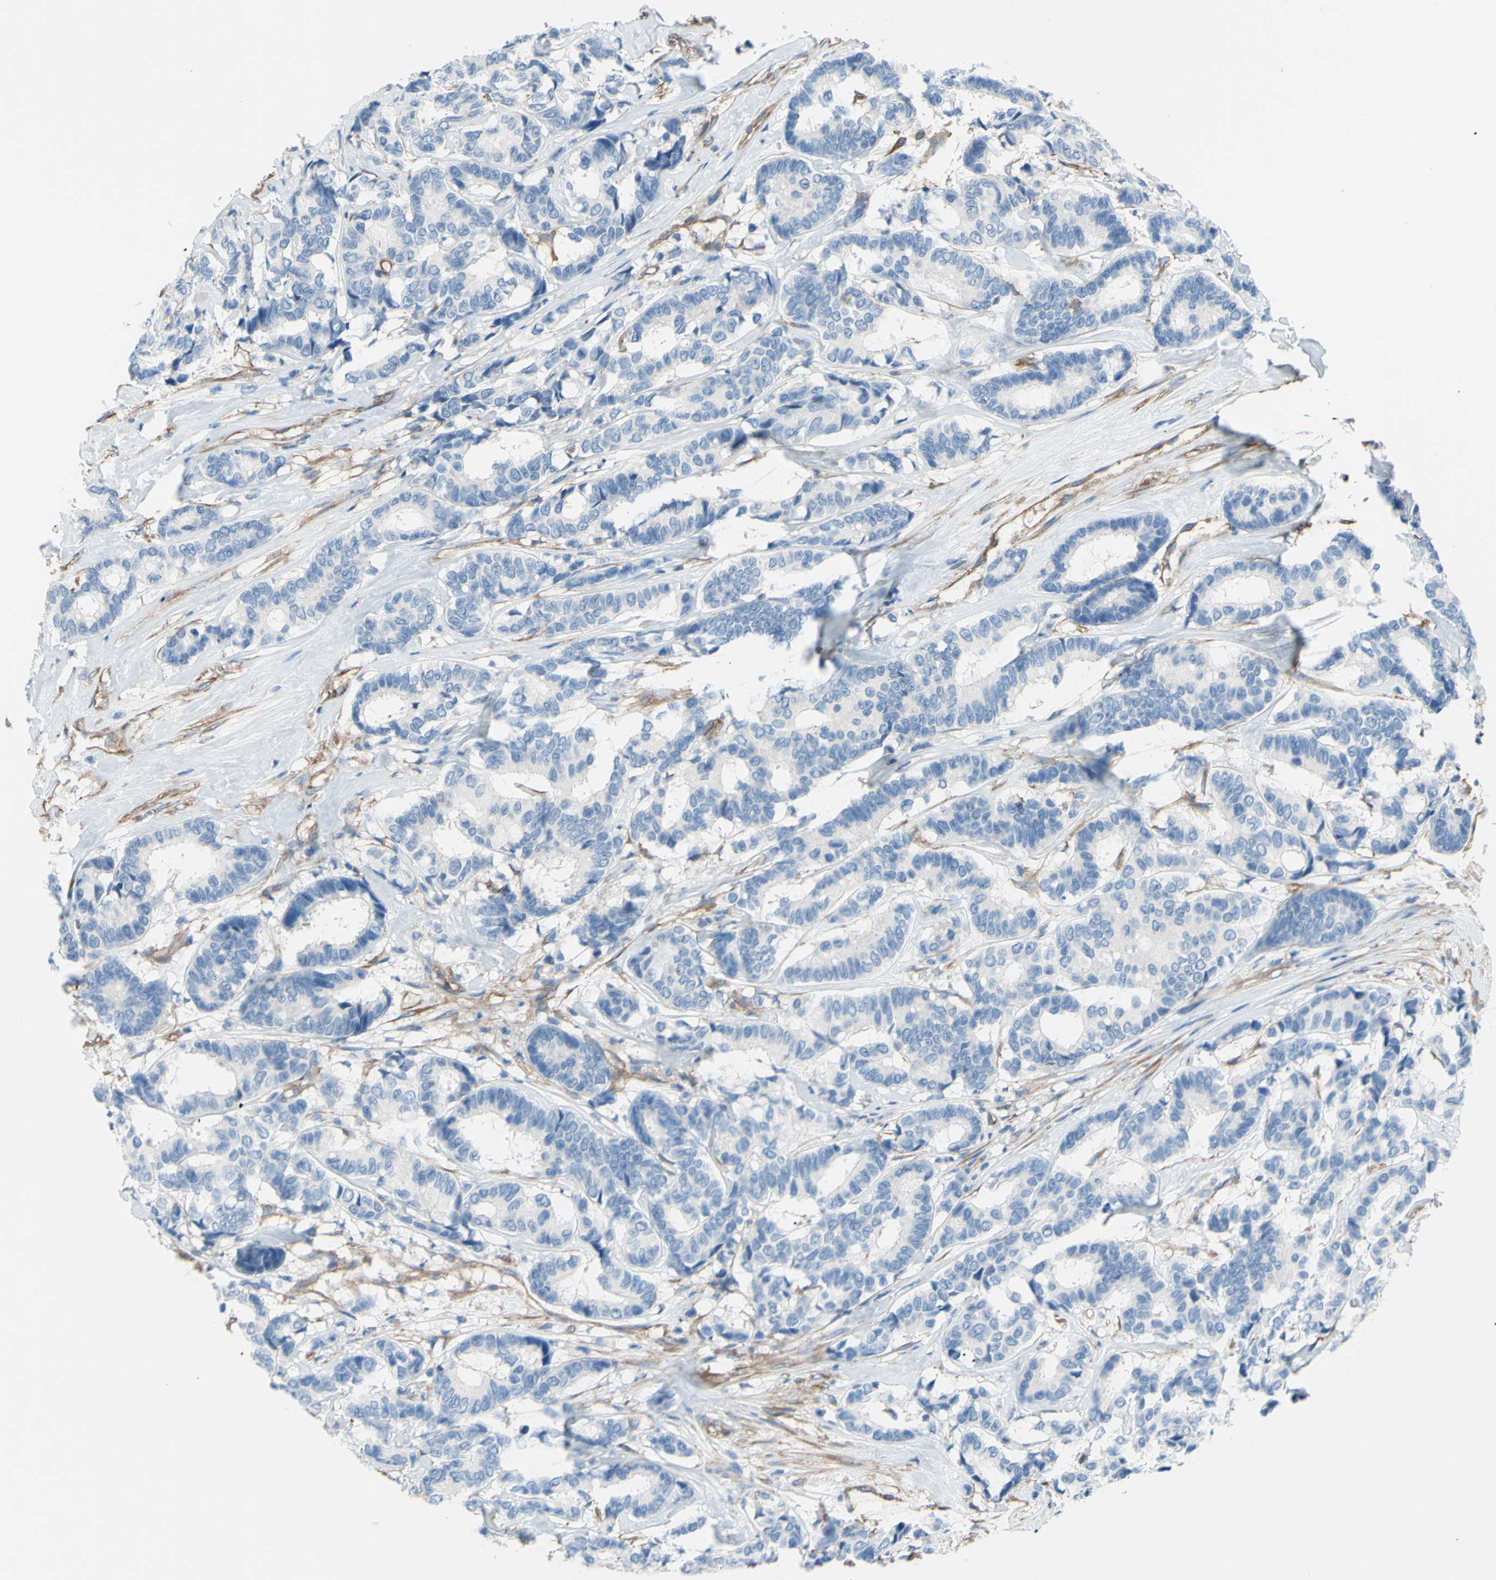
{"staining": {"intensity": "negative", "quantity": "none", "location": "none"}, "tissue": "breast cancer", "cell_type": "Tumor cells", "image_type": "cancer", "snomed": [{"axis": "morphology", "description": "Duct carcinoma"}, {"axis": "topography", "description": "Breast"}], "caption": "There is no significant positivity in tumor cells of breast intraductal carcinoma.", "gene": "ADD1", "patient": {"sex": "female", "age": 87}}